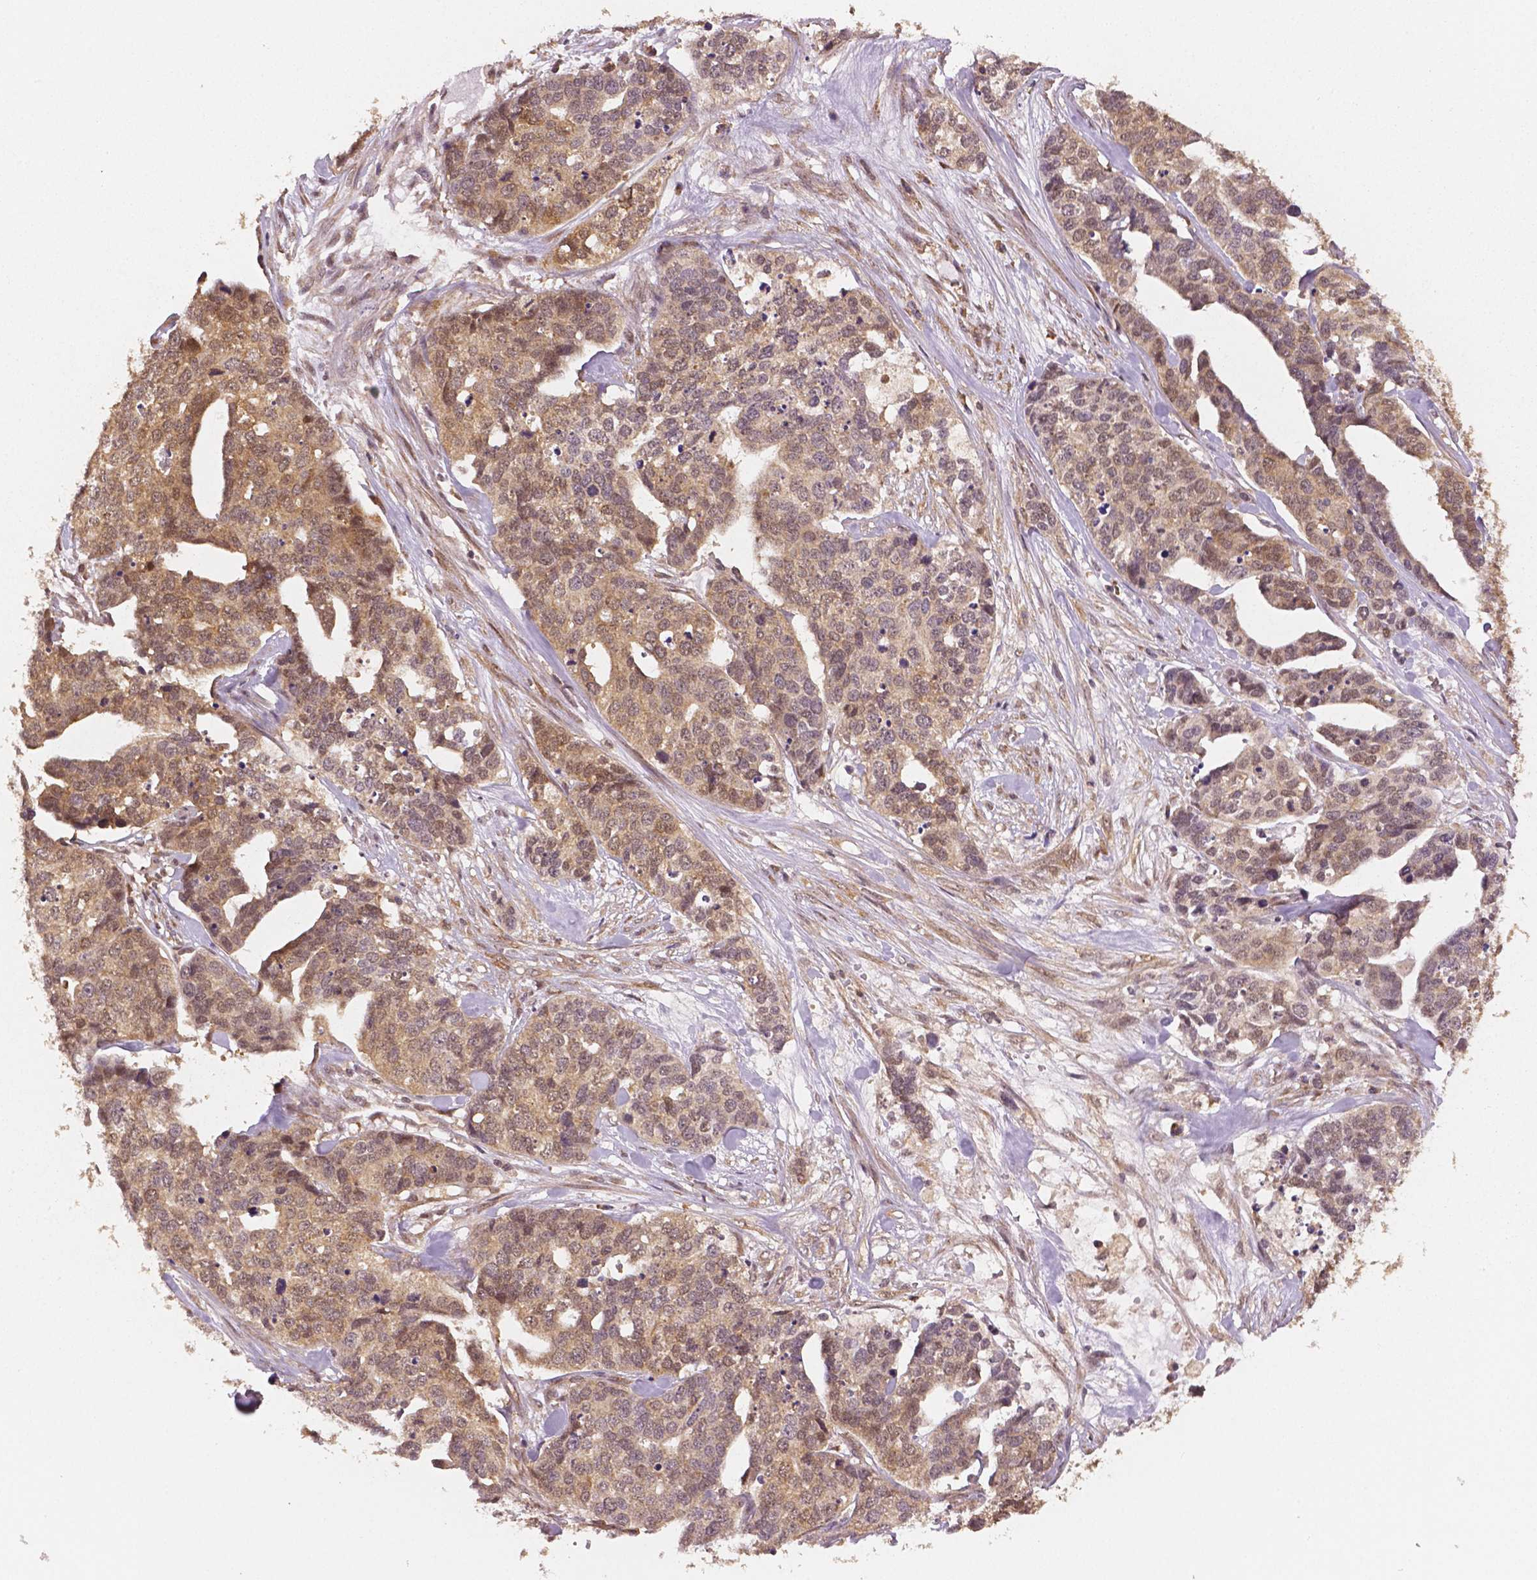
{"staining": {"intensity": "moderate", "quantity": ">75%", "location": "cytoplasmic/membranous"}, "tissue": "ovarian cancer", "cell_type": "Tumor cells", "image_type": "cancer", "snomed": [{"axis": "morphology", "description": "Carcinoma, endometroid"}, {"axis": "topography", "description": "Ovary"}], "caption": "Ovarian cancer (endometroid carcinoma) tissue displays moderate cytoplasmic/membranous expression in about >75% of tumor cells, visualized by immunohistochemistry. (DAB (3,3'-diaminobenzidine) IHC, brown staining for protein, blue staining for nuclei).", "gene": "STAT3", "patient": {"sex": "female", "age": 65}}